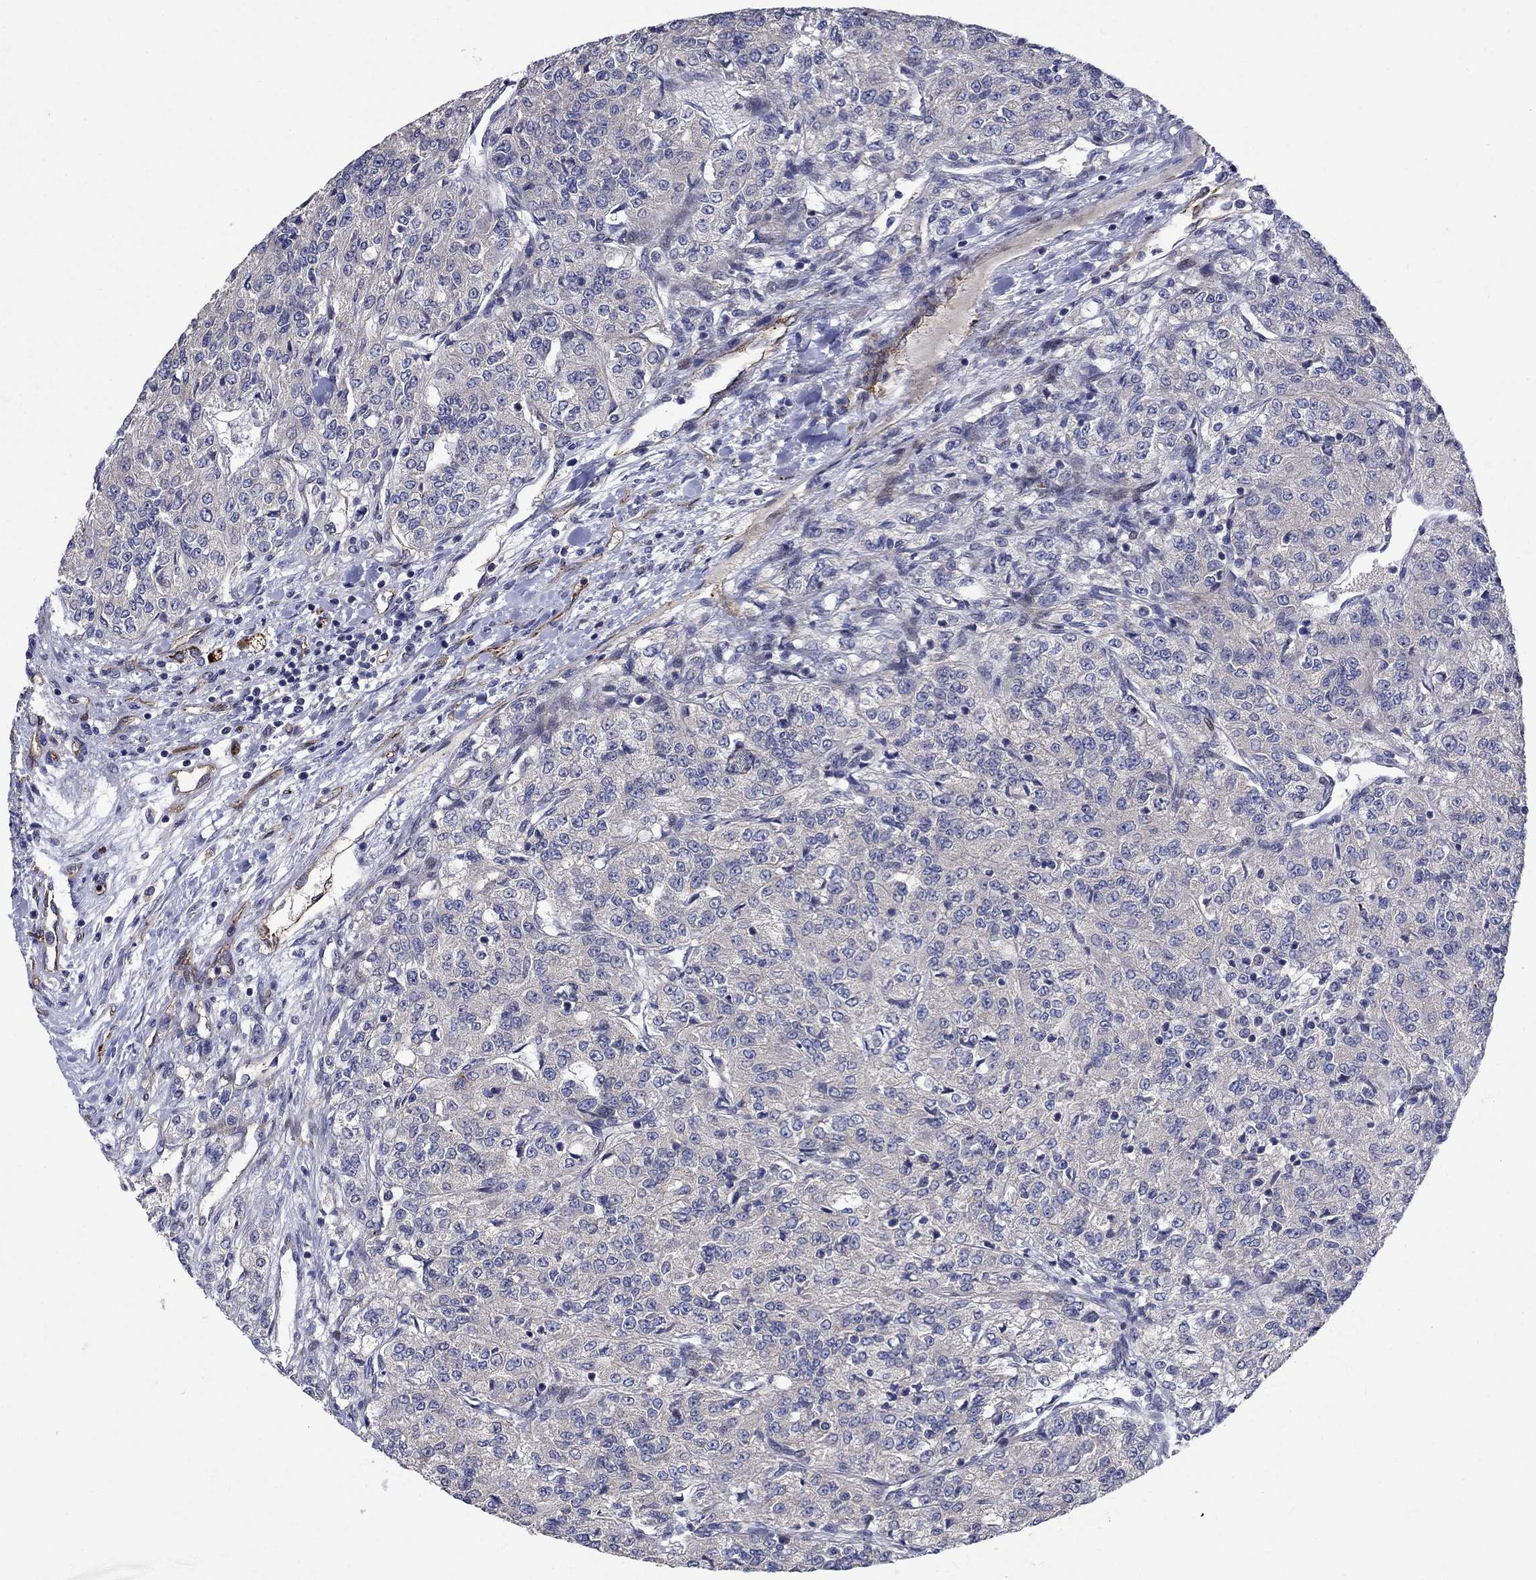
{"staining": {"intensity": "negative", "quantity": "none", "location": "none"}, "tissue": "renal cancer", "cell_type": "Tumor cells", "image_type": "cancer", "snomed": [{"axis": "morphology", "description": "Adenocarcinoma, NOS"}, {"axis": "topography", "description": "Kidney"}], "caption": "Renal cancer (adenocarcinoma) stained for a protein using immunohistochemistry (IHC) shows no staining tumor cells.", "gene": "SLC7A1", "patient": {"sex": "female", "age": 63}}